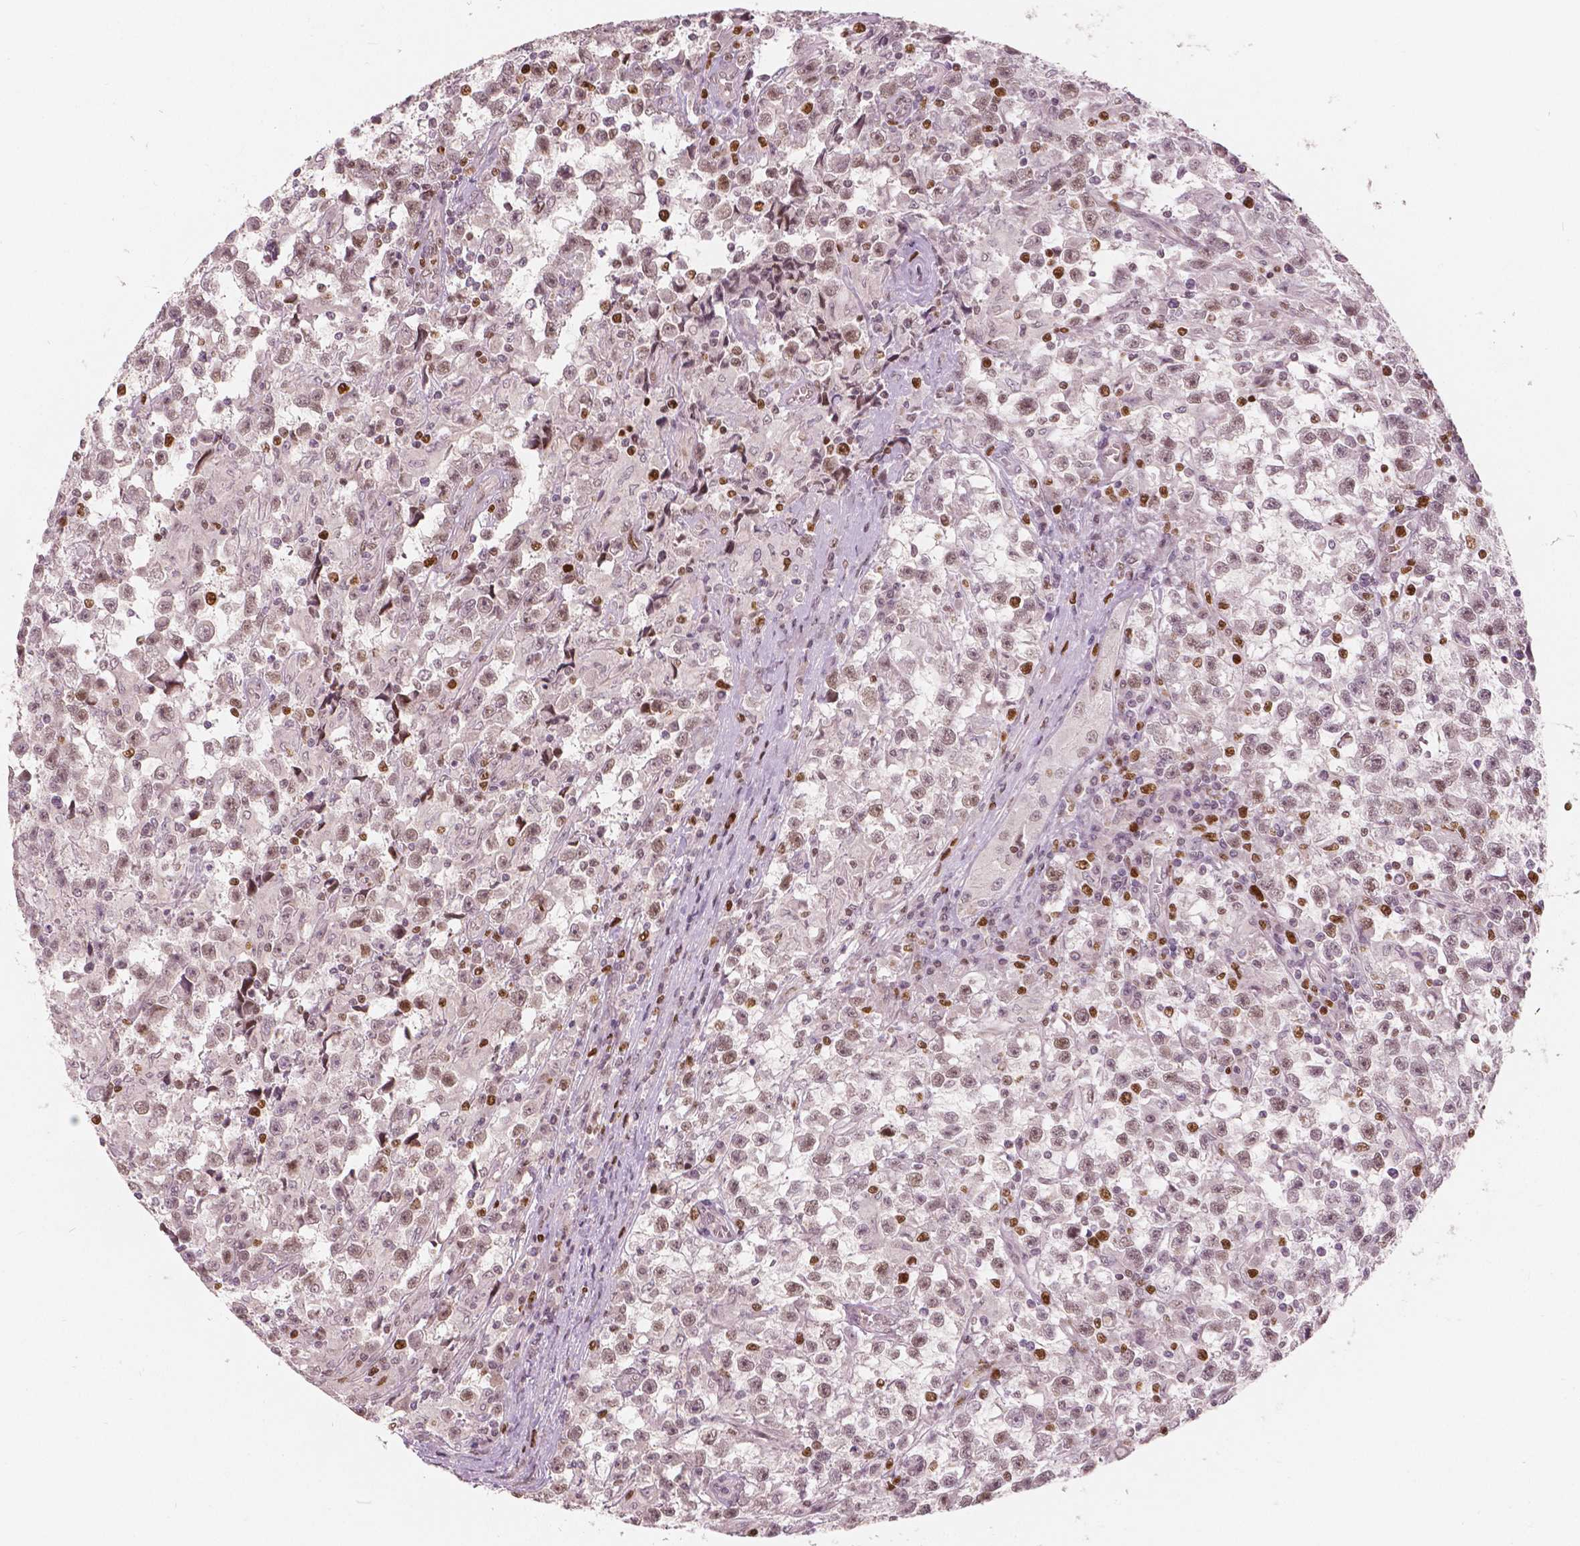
{"staining": {"intensity": "weak", "quantity": ">75%", "location": "nuclear"}, "tissue": "testis cancer", "cell_type": "Tumor cells", "image_type": "cancer", "snomed": [{"axis": "morphology", "description": "Seminoma, NOS"}, {"axis": "topography", "description": "Testis"}], "caption": "Brown immunohistochemical staining in human seminoma (testis) shows weak nuclear expression in approximately >75% of tumor cells.", "gene": "NSD2", "patient": {"sex": "male", "age": 31}}